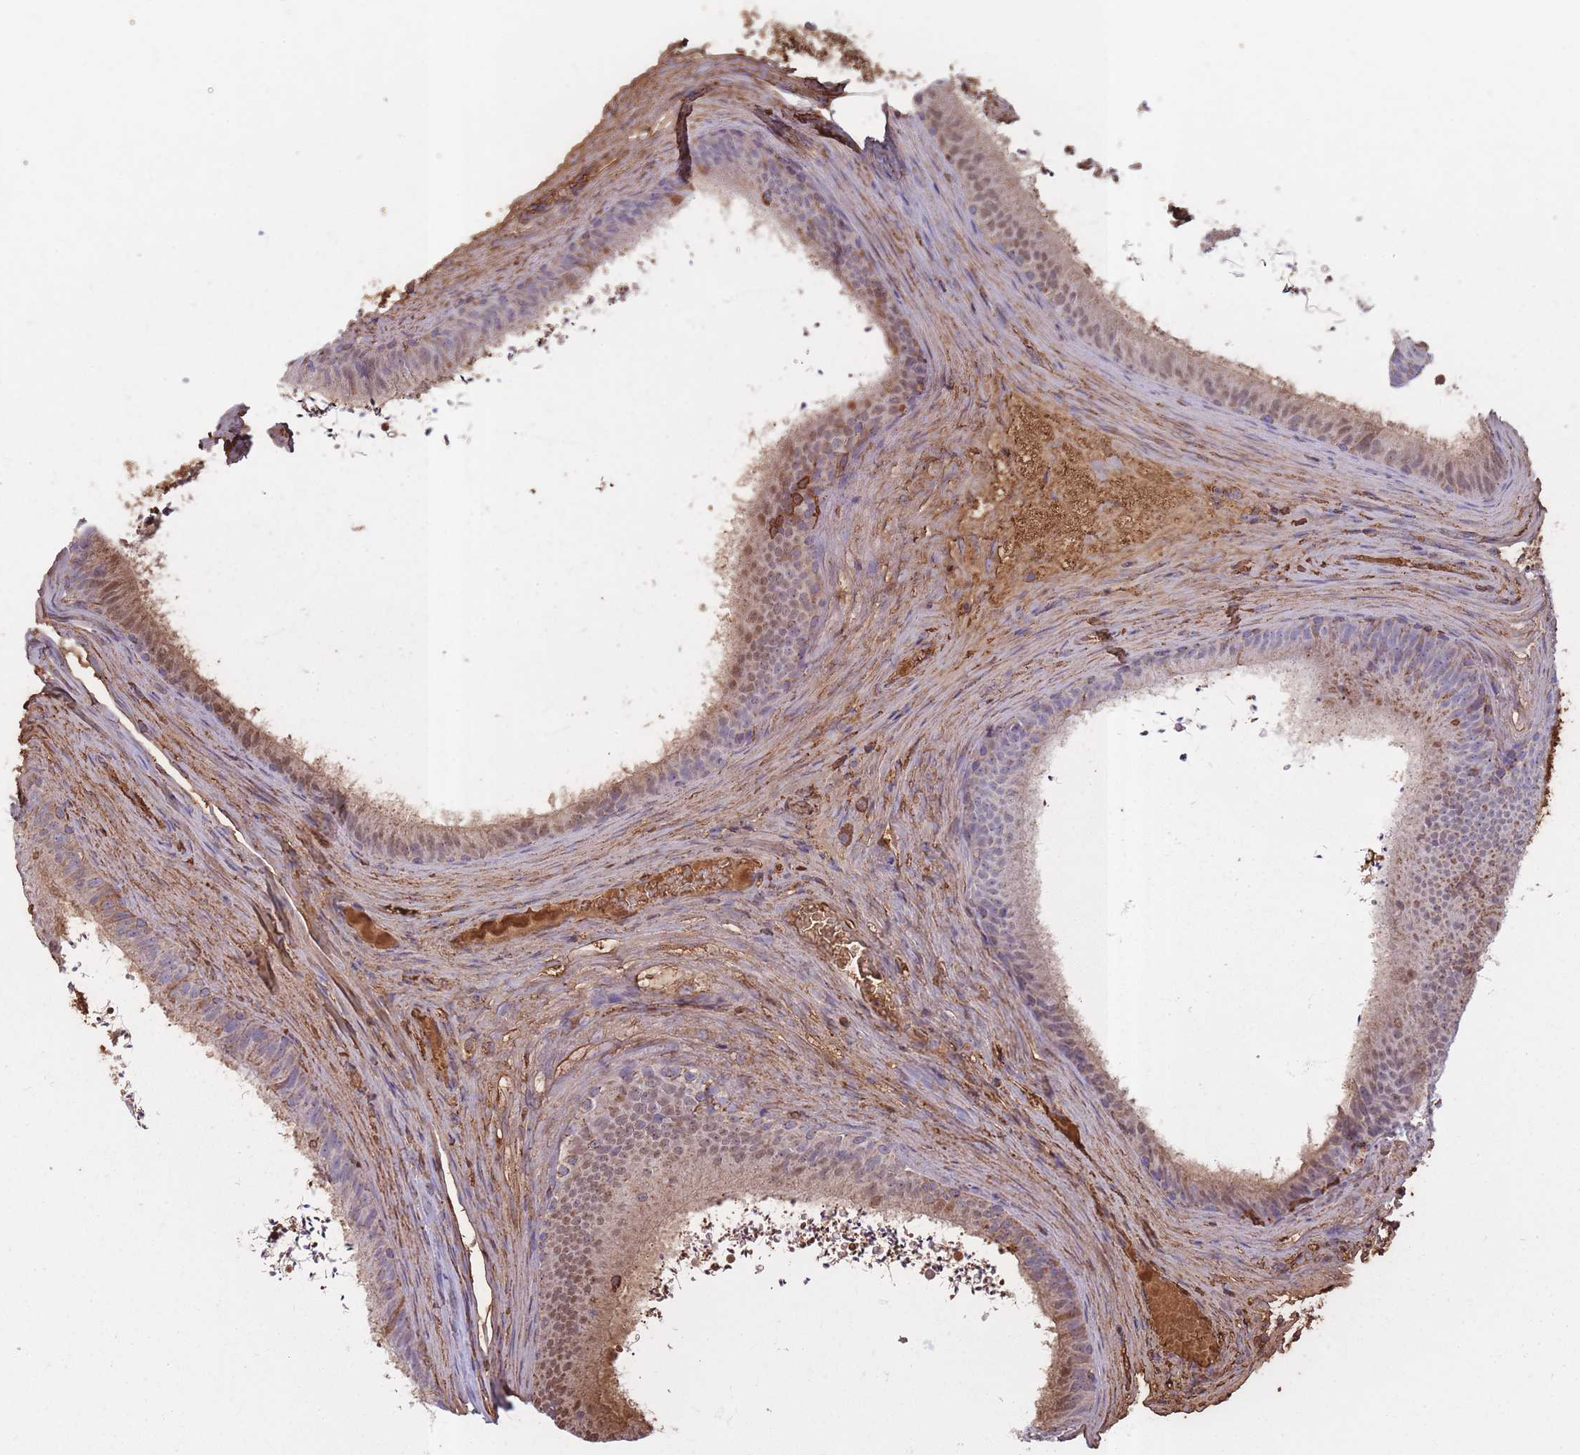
{"staining": {"intensity": "moderate", "quantity": "25%-75%", "location": "cytoplasmic/membranous"}, "tissue": "epididymis", "cell_type": "Glandular cells", "image_type": "normal", "snomed": [{"axis": "morphology", "description": "Normal tissue, NOS"}, {"axis": "topography", "description": "Testis"}, {"axis": "topography", "description": "Epididymis"}], "caption": "Approximately 25%-75% of glandular cells in benign epididymis exhibit moderate cytoplasmic/membranous protein staining as visualized by brown immunohistochemical staining.", "gene": "KAT2A", "patient": {"sex": "male", "age": 41}}